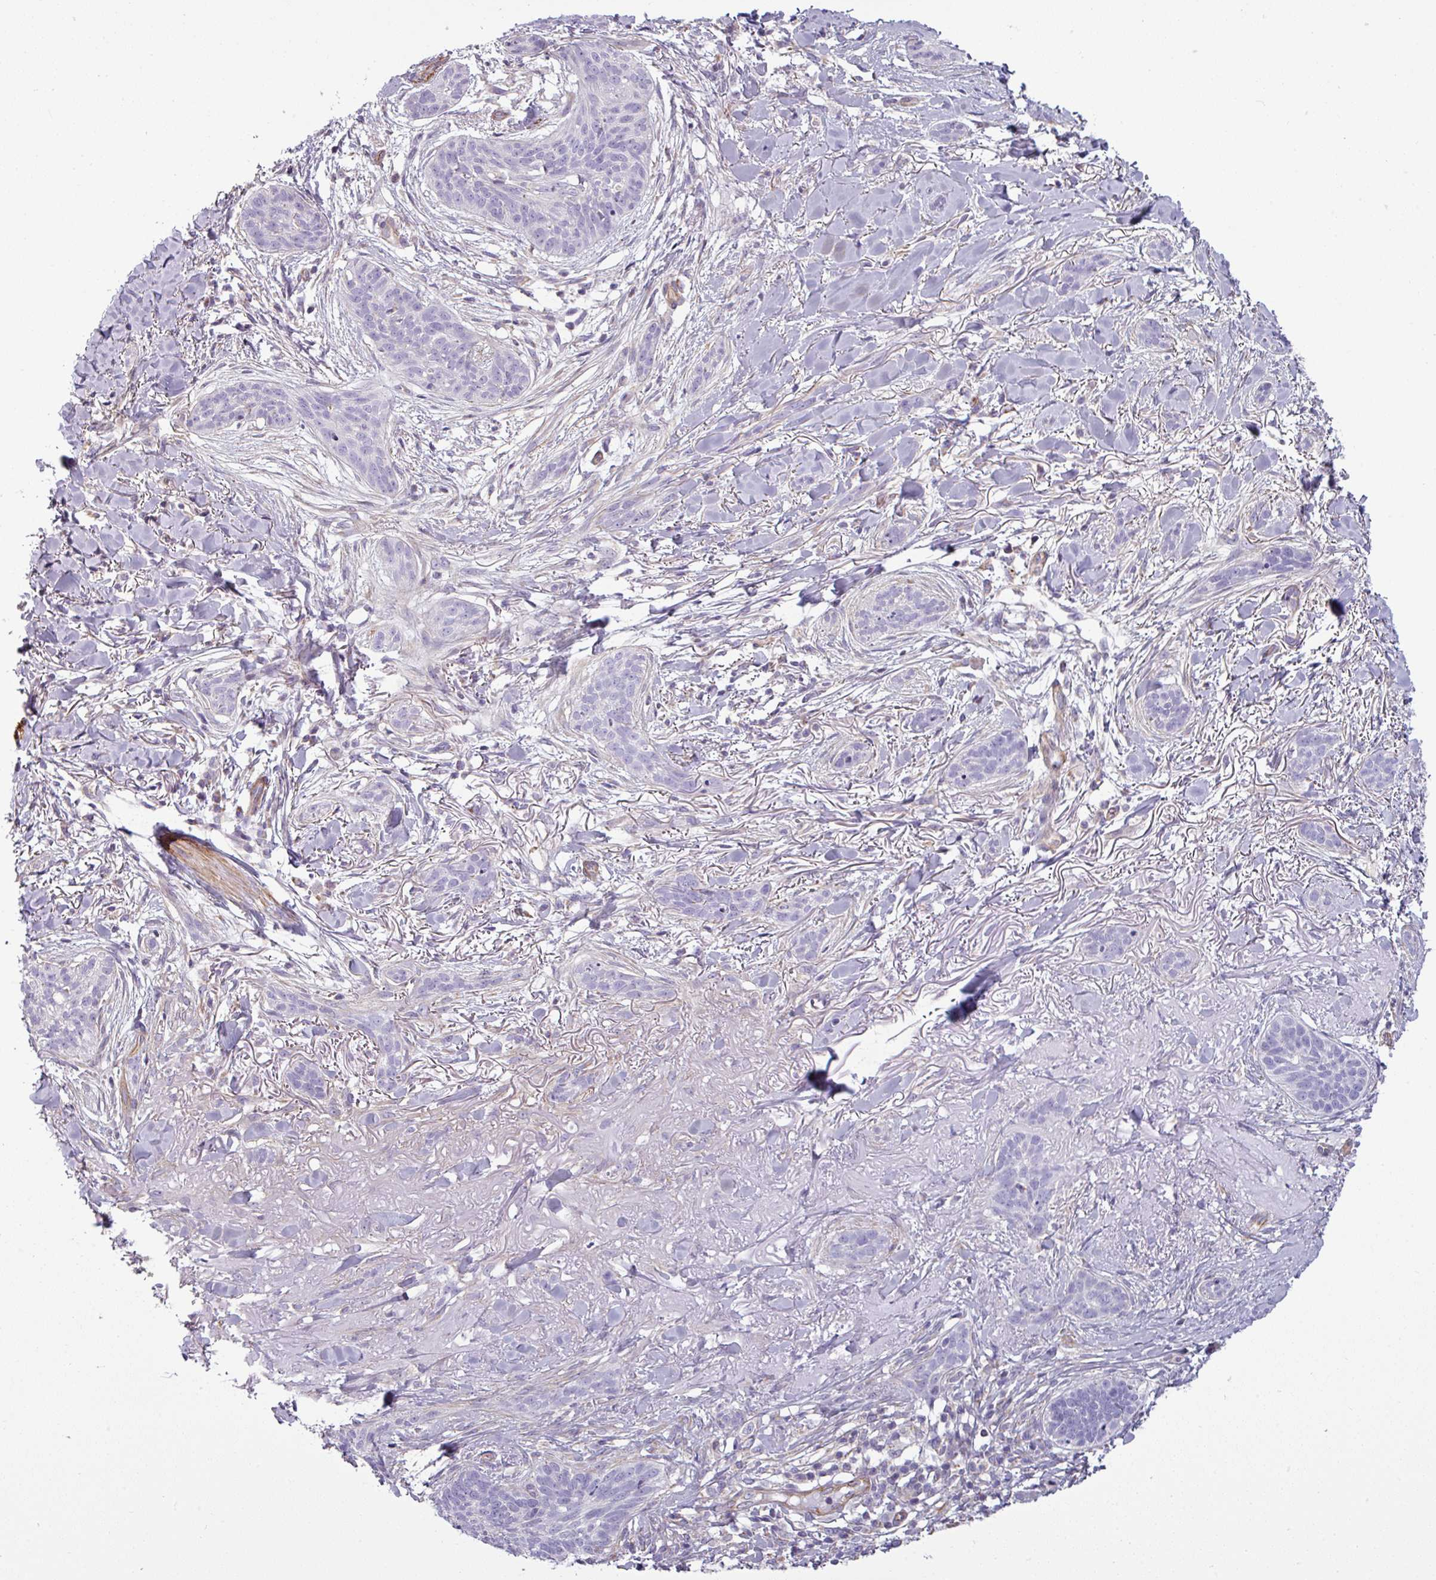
{"staining": {"intensity": "negative", "quantity": "none", "location": "none"}, "tissue": "skin cancer", "cell_type": "Tumor cells", "image_type": "cancer", "snomed": [{"axis": "morphology", "description": "Basal cell carcinoma"}, {"axis": "topography", "description": "Skin"}], "caption": "This is an immunohistochemistry photomicrograph of skin cancer (basal cell carcinoma). There is no staining in tumor cells.", "gene": "BTN2A2", "patient": {"sex": "male", "age": 52}}